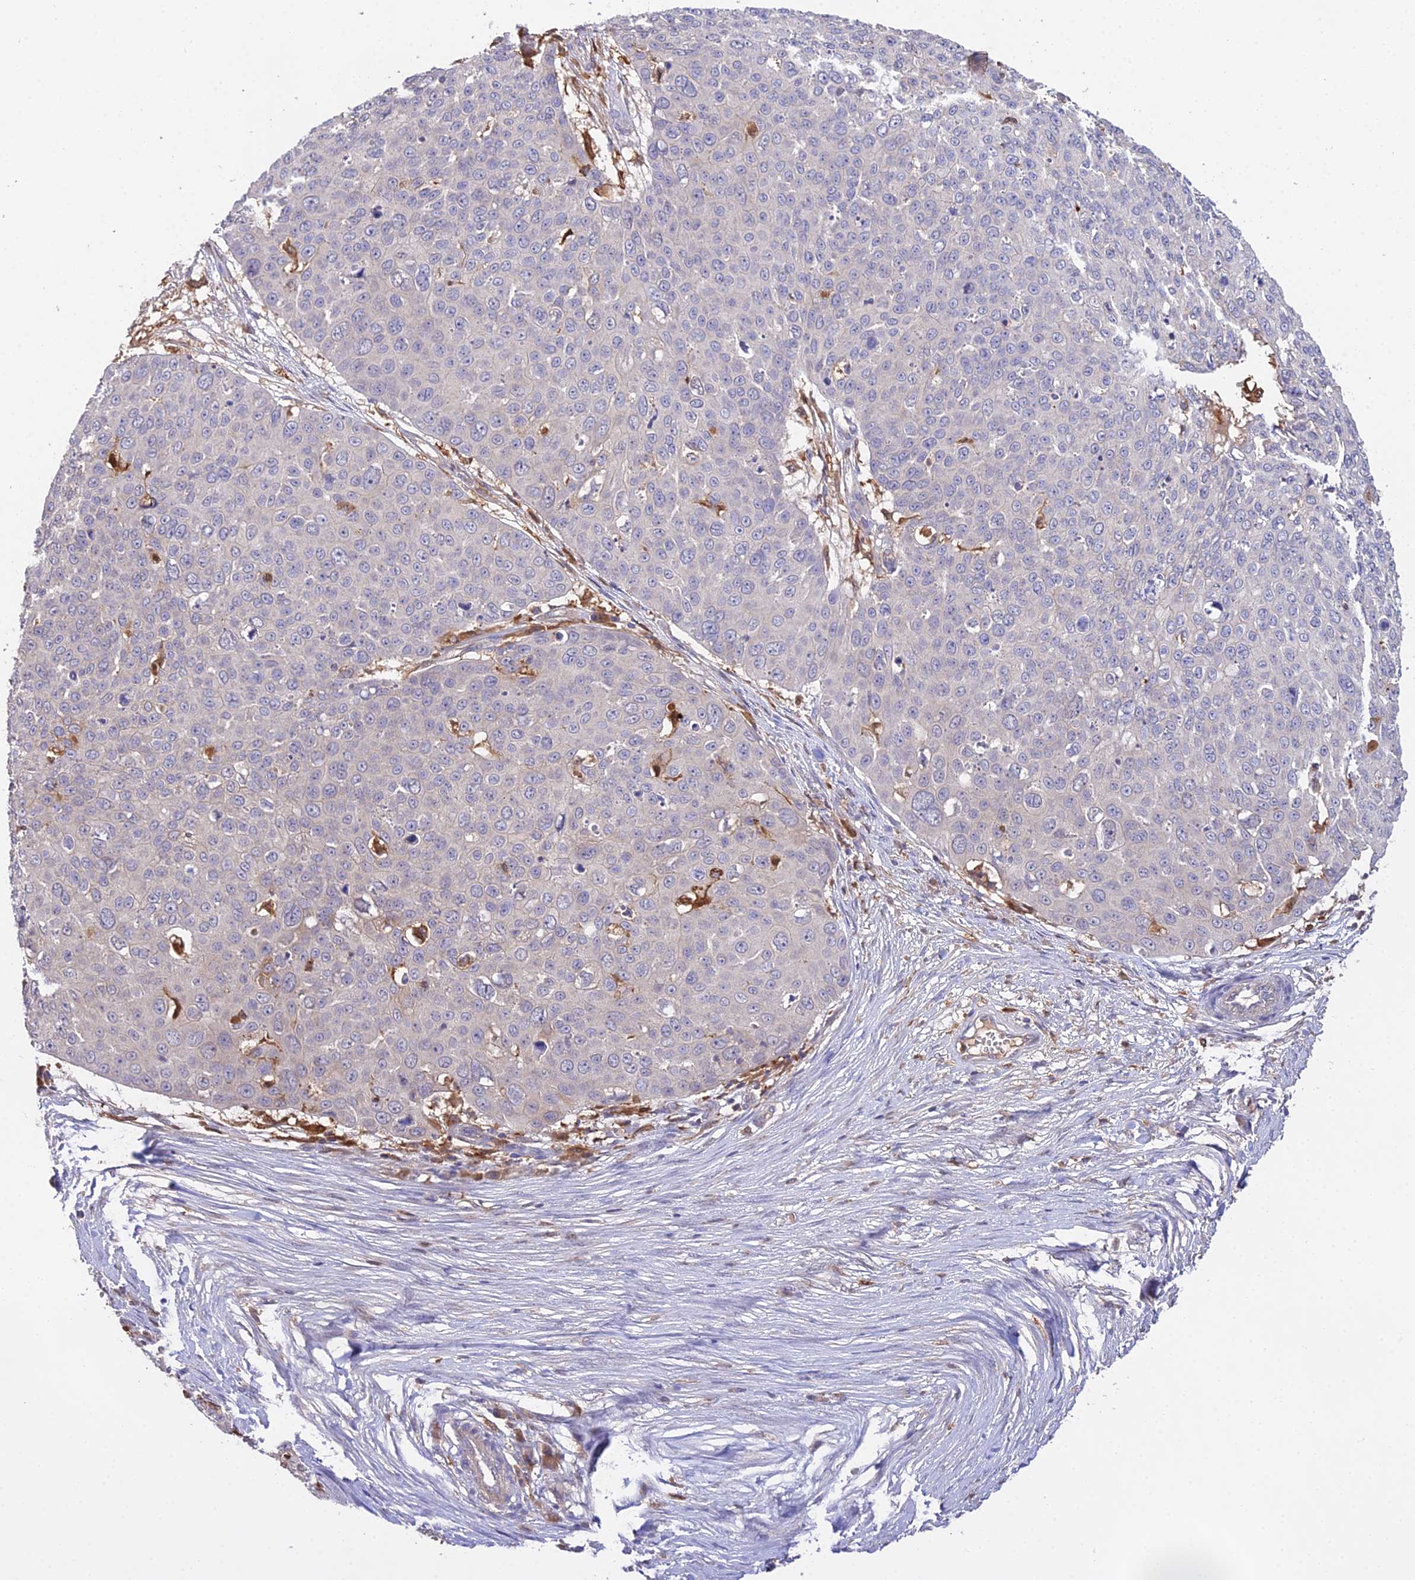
{"staining": {"intensity": "negative", "quantity": "none", "location": "none"}, "tissue": "skin cancer", "cell_type": "Tumor cells", "image_type": "cancer", "snomed": [{"axis": "morphology", "description": "Squamous cell carcinoma, NOS"}, {"axis": "topography", "description": "Skin"}], "caption": "IHC of human skin cancer (squamous cell carcinoma) reveals no staining in tumor cells.", "gene": "FBP1", "patient": {"sex": "male", "age": 71}}